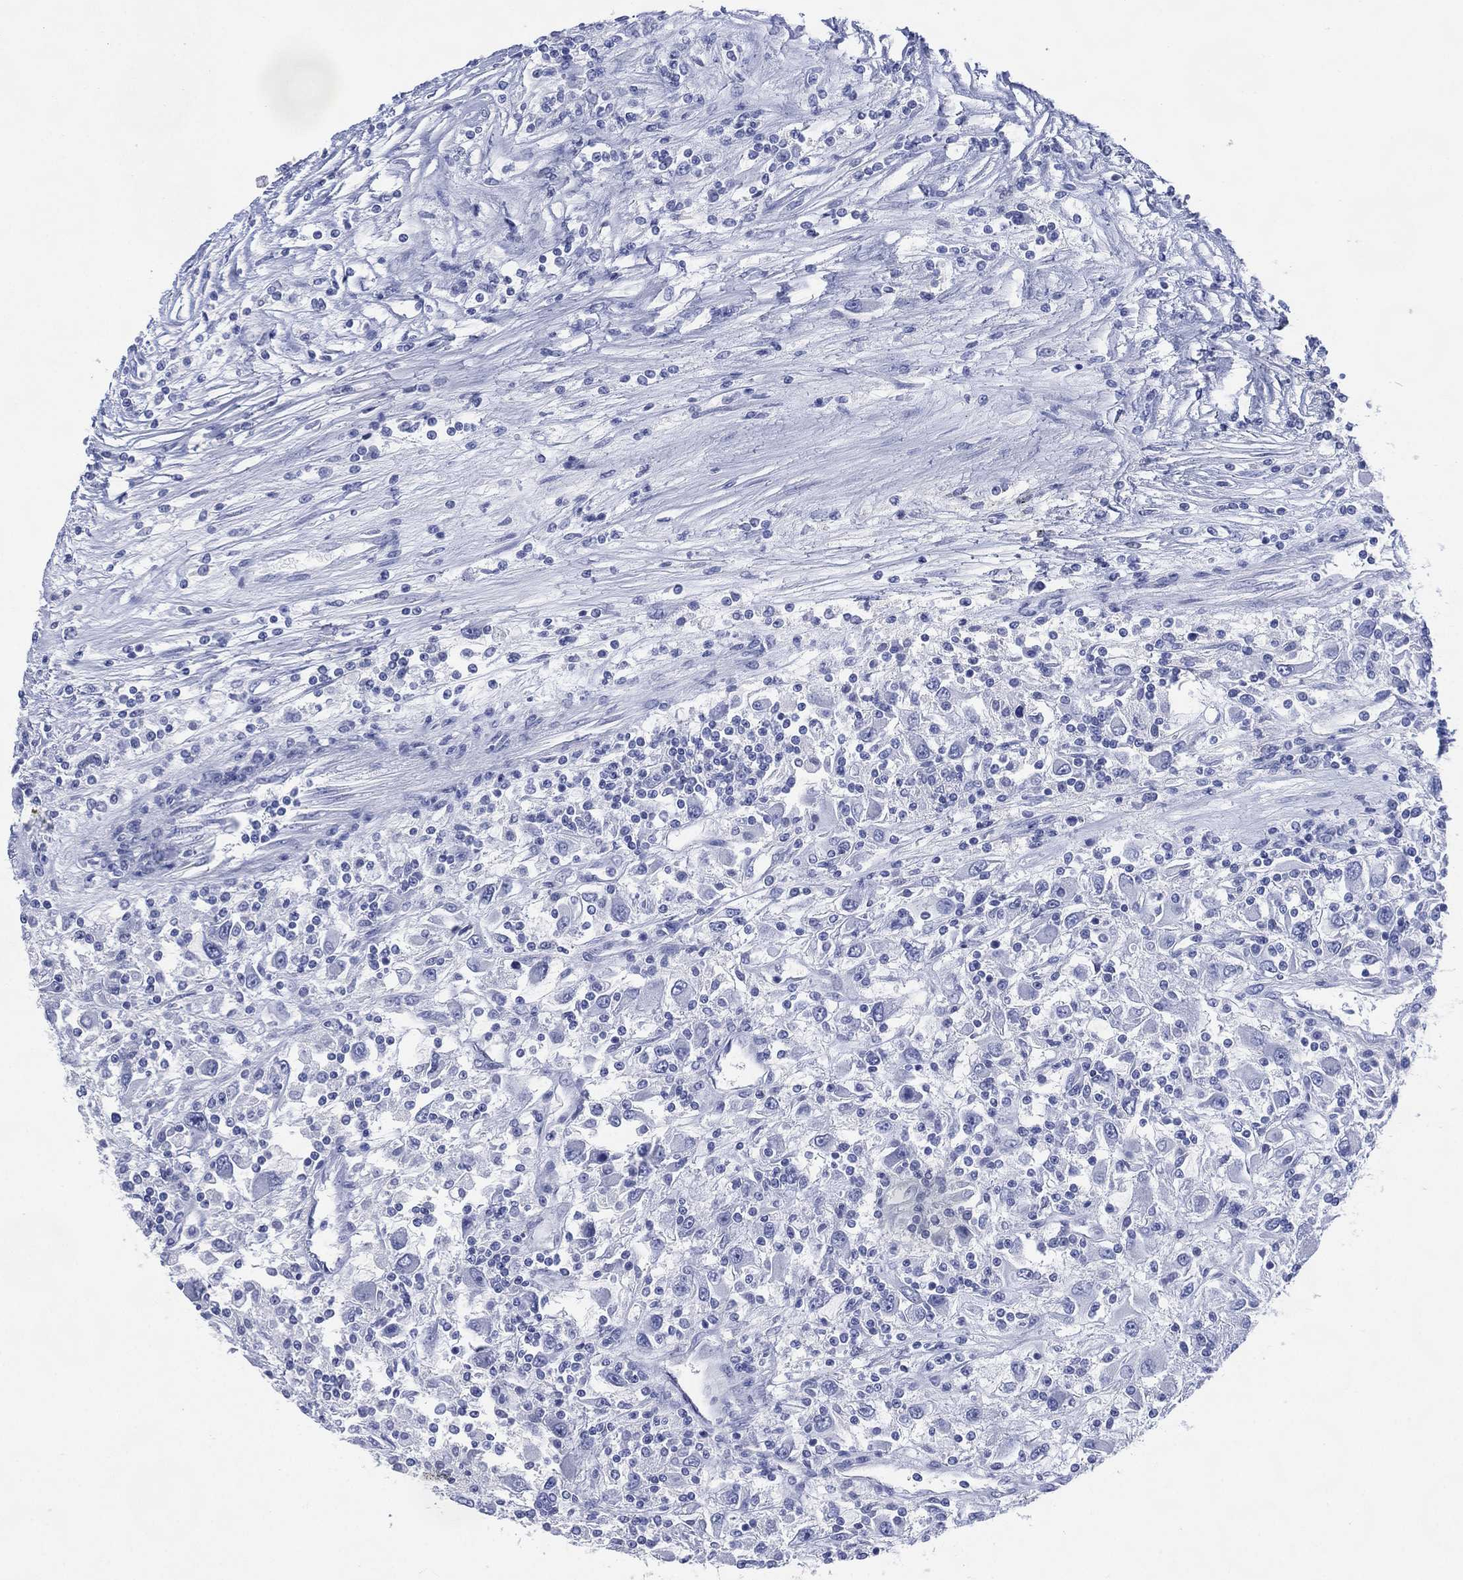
{"staining": {"intensity": "negative", "quantity": "none", "location": "none"}, "tissue": "renal cancer", "cell_type": "Tumor cells", "image_type": "cancer", "snomed": [{"axis": "morphology", "description": "Adenocarcinoma, NOS"}, {"axis": "topography", "description": "Kidney"}], "caption": "This micrograph is of adenocarcinoma (renal) stained with immunohistochemistry (IHC) to label a protein in brown with the nuclei are counter-stained blue. There is no staining in tumor cells.", "gene": "TMEM247", "patient": {"sex": "female", "age": 67}}